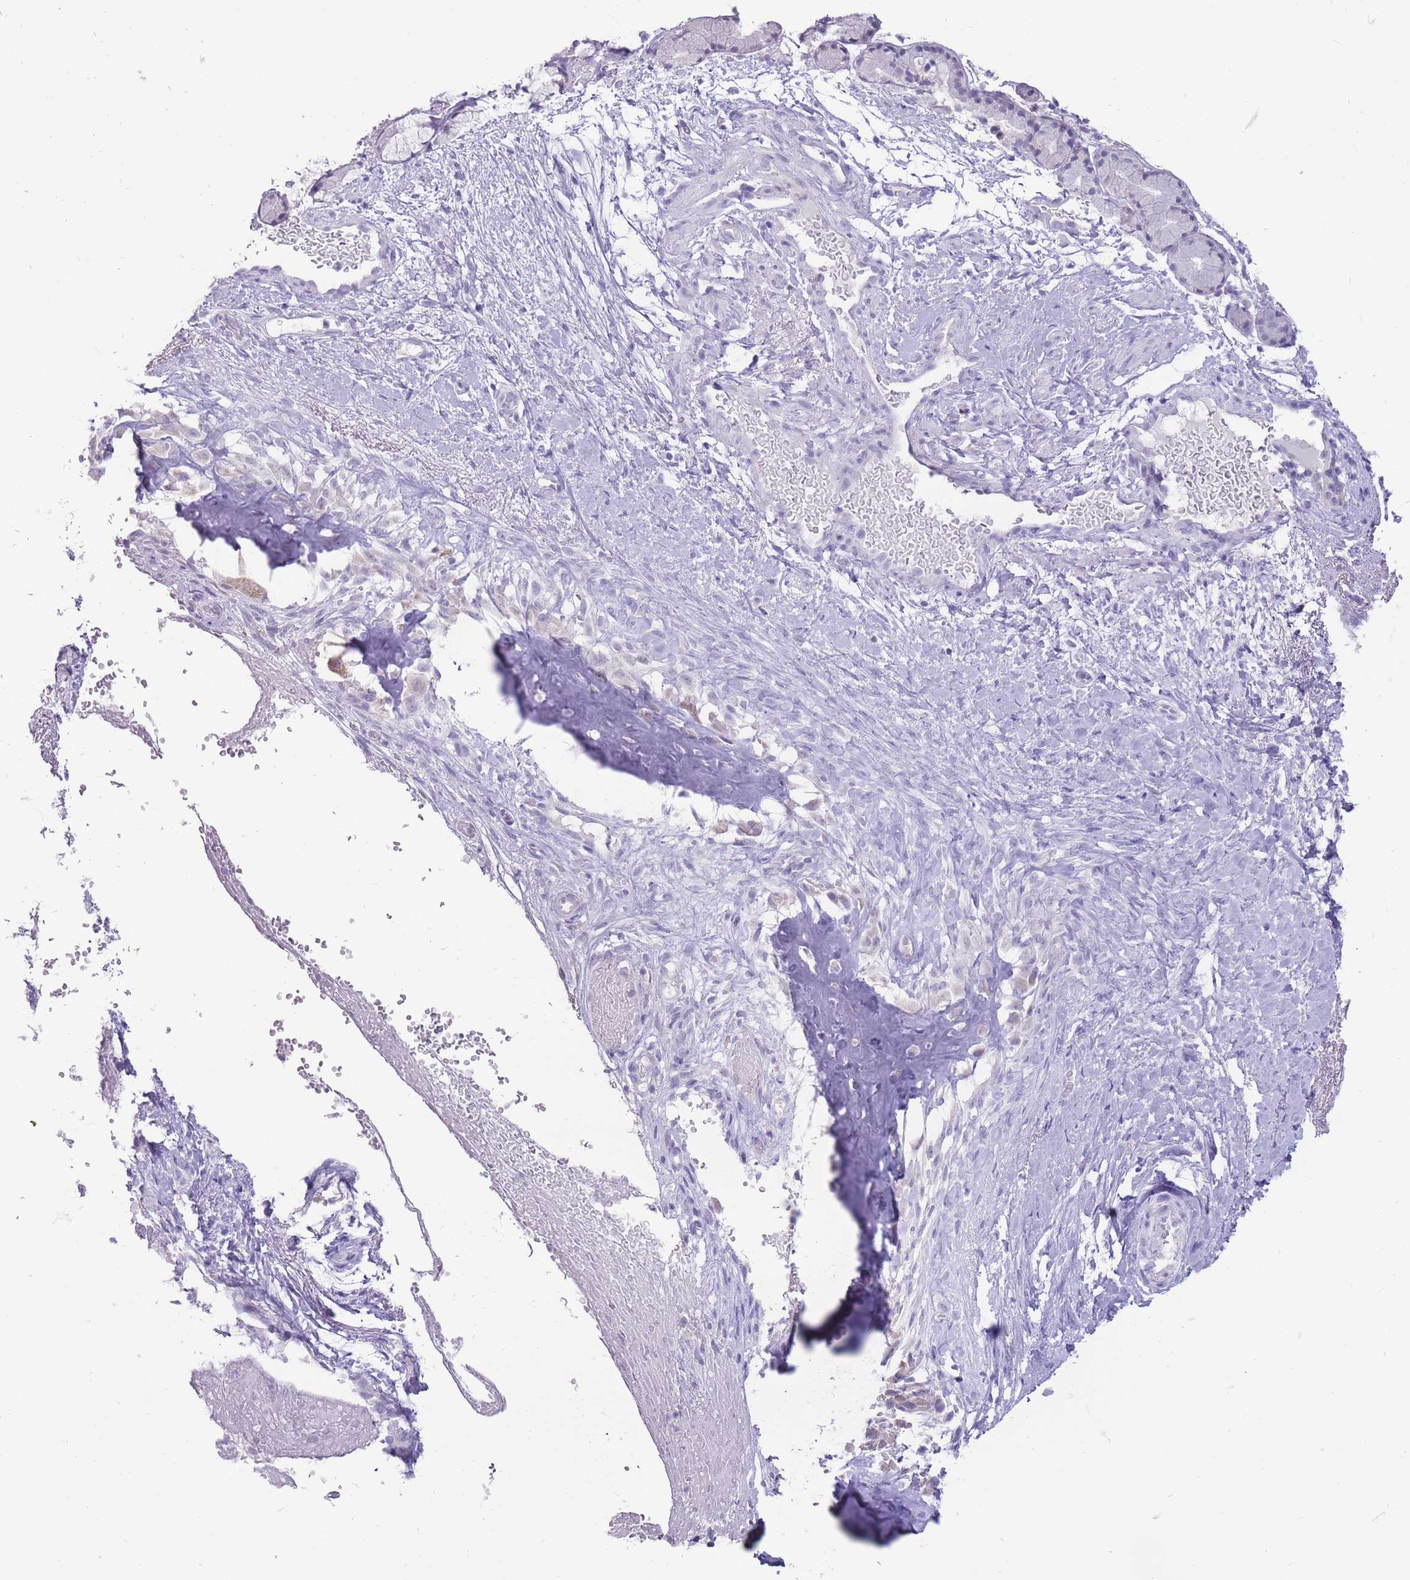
{"staining": {"intensity": "negative", "quantity": "none", "location": "none"}, "tissue": "nasopharynx", "cell_type": "Respiratory epithelial cells", "image_type": "normal", "snomed": [{"axis": "morphology", "description": "Normal tissue, NOS"}, {"axis": "topography", "description": "Nasopharynx"}], "caption": "A high-resolution histopathology image shows immunohistochemistry staining of normal nasopharynx, which displays no significant expression in respiratory epithelial cells. (Stains: DAB immunohistochemistry (IHC) with hematoxylin counter stain, Microscopy: brightfield microscopy at high magnification).", "gene": "ERICH4", "patient": {"sex": "female", "age": 81}}